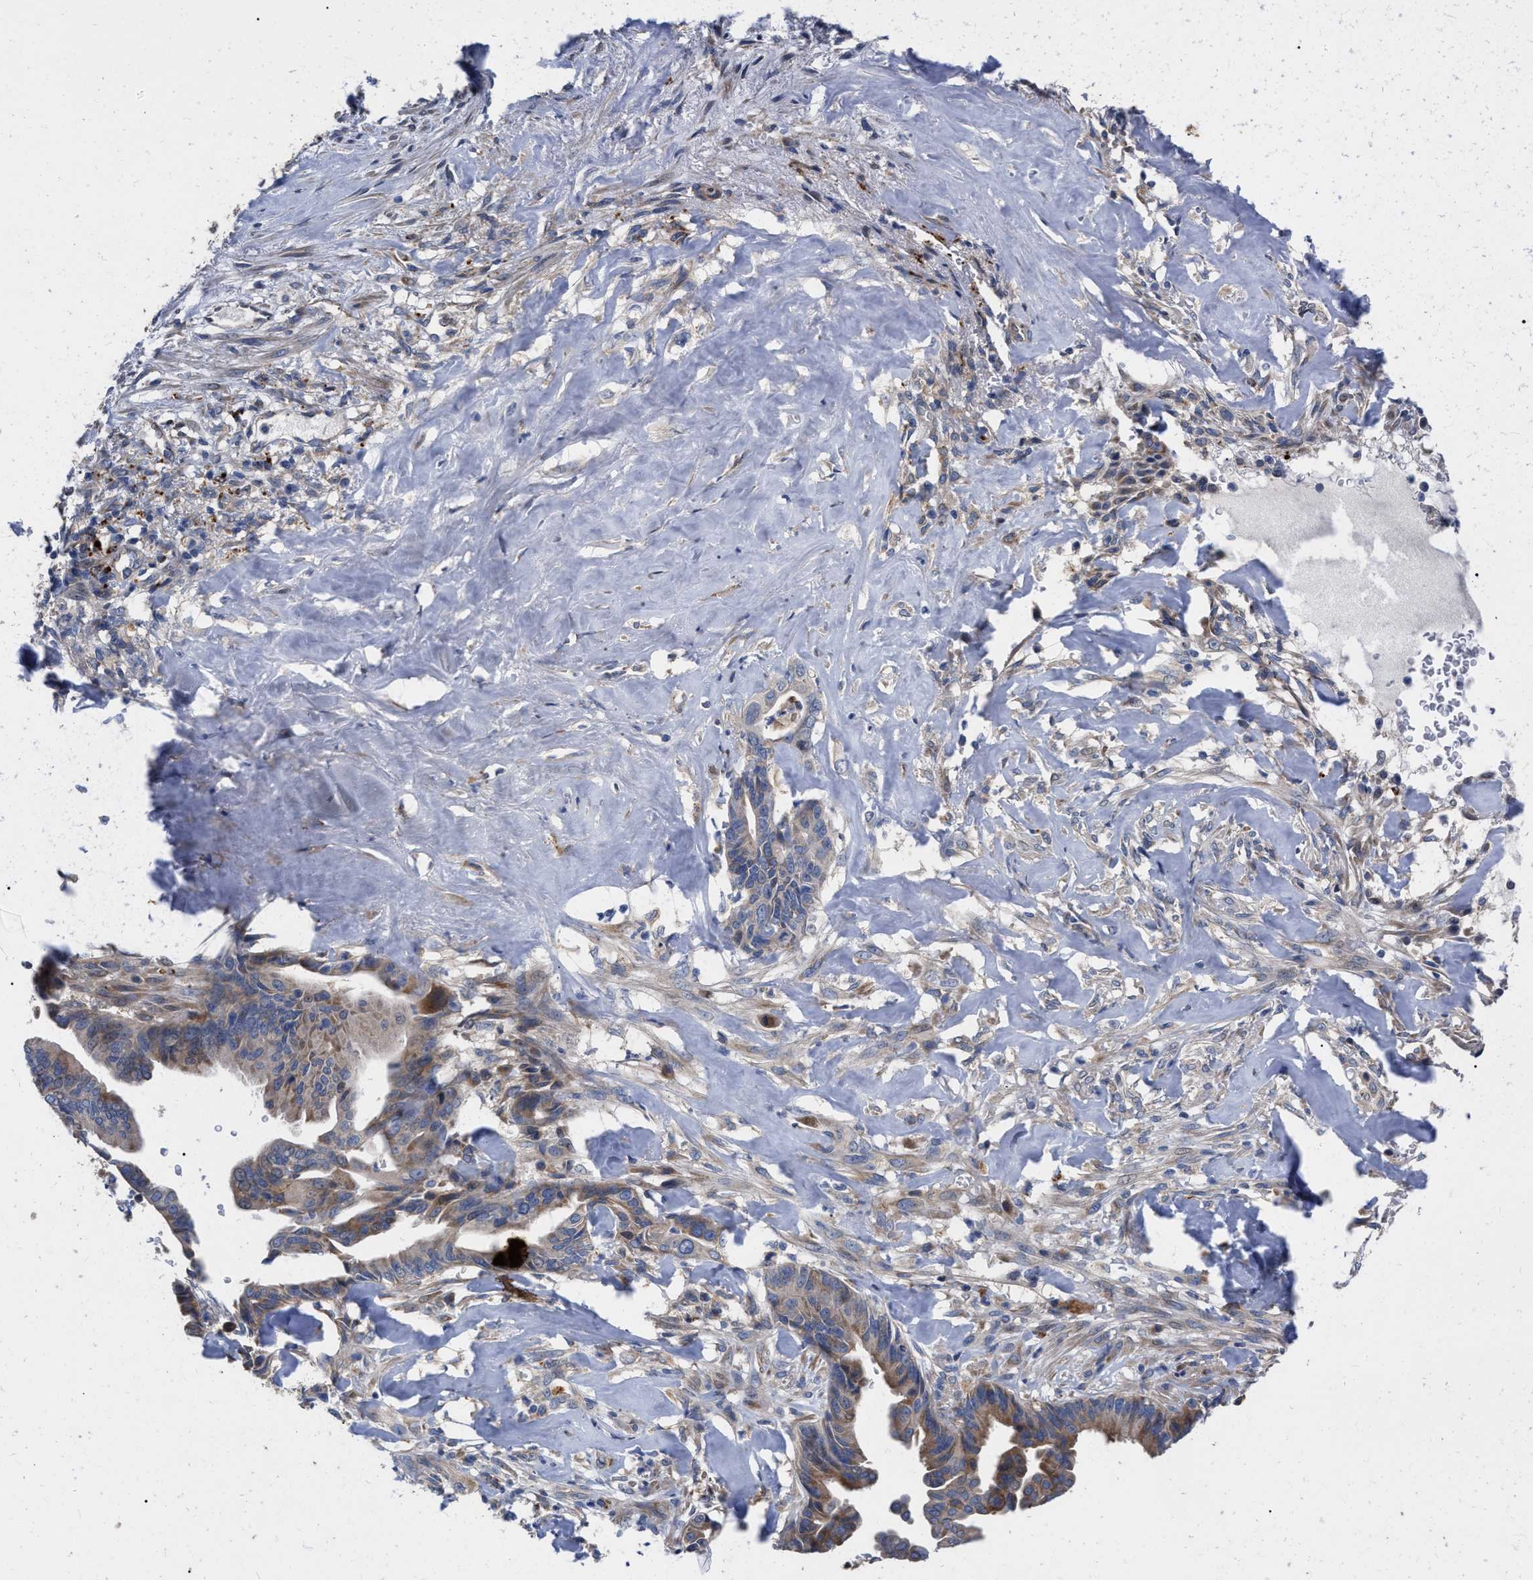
{"staining": {"intensity": "moderate", "quantity": "<25%", "location": "cytoplasmic/membranous"}, "tissue": "liver cancer", "cell_type": "Tumor cells", "image_type": "cancer", "snomed": [{"axis": "morphology", "description": "Cholangiocarcinoma"}, {"axis": "topography", "description": "Liver"}], "caption": "Approximately <25% of tumor cells in liver cancer reveal moderate cytoplasmic/membranous protein expression as visualized by brown immunohistochemical staining.", "gene": "MLST8", "patient": {"sex": "female", "age": 67}}